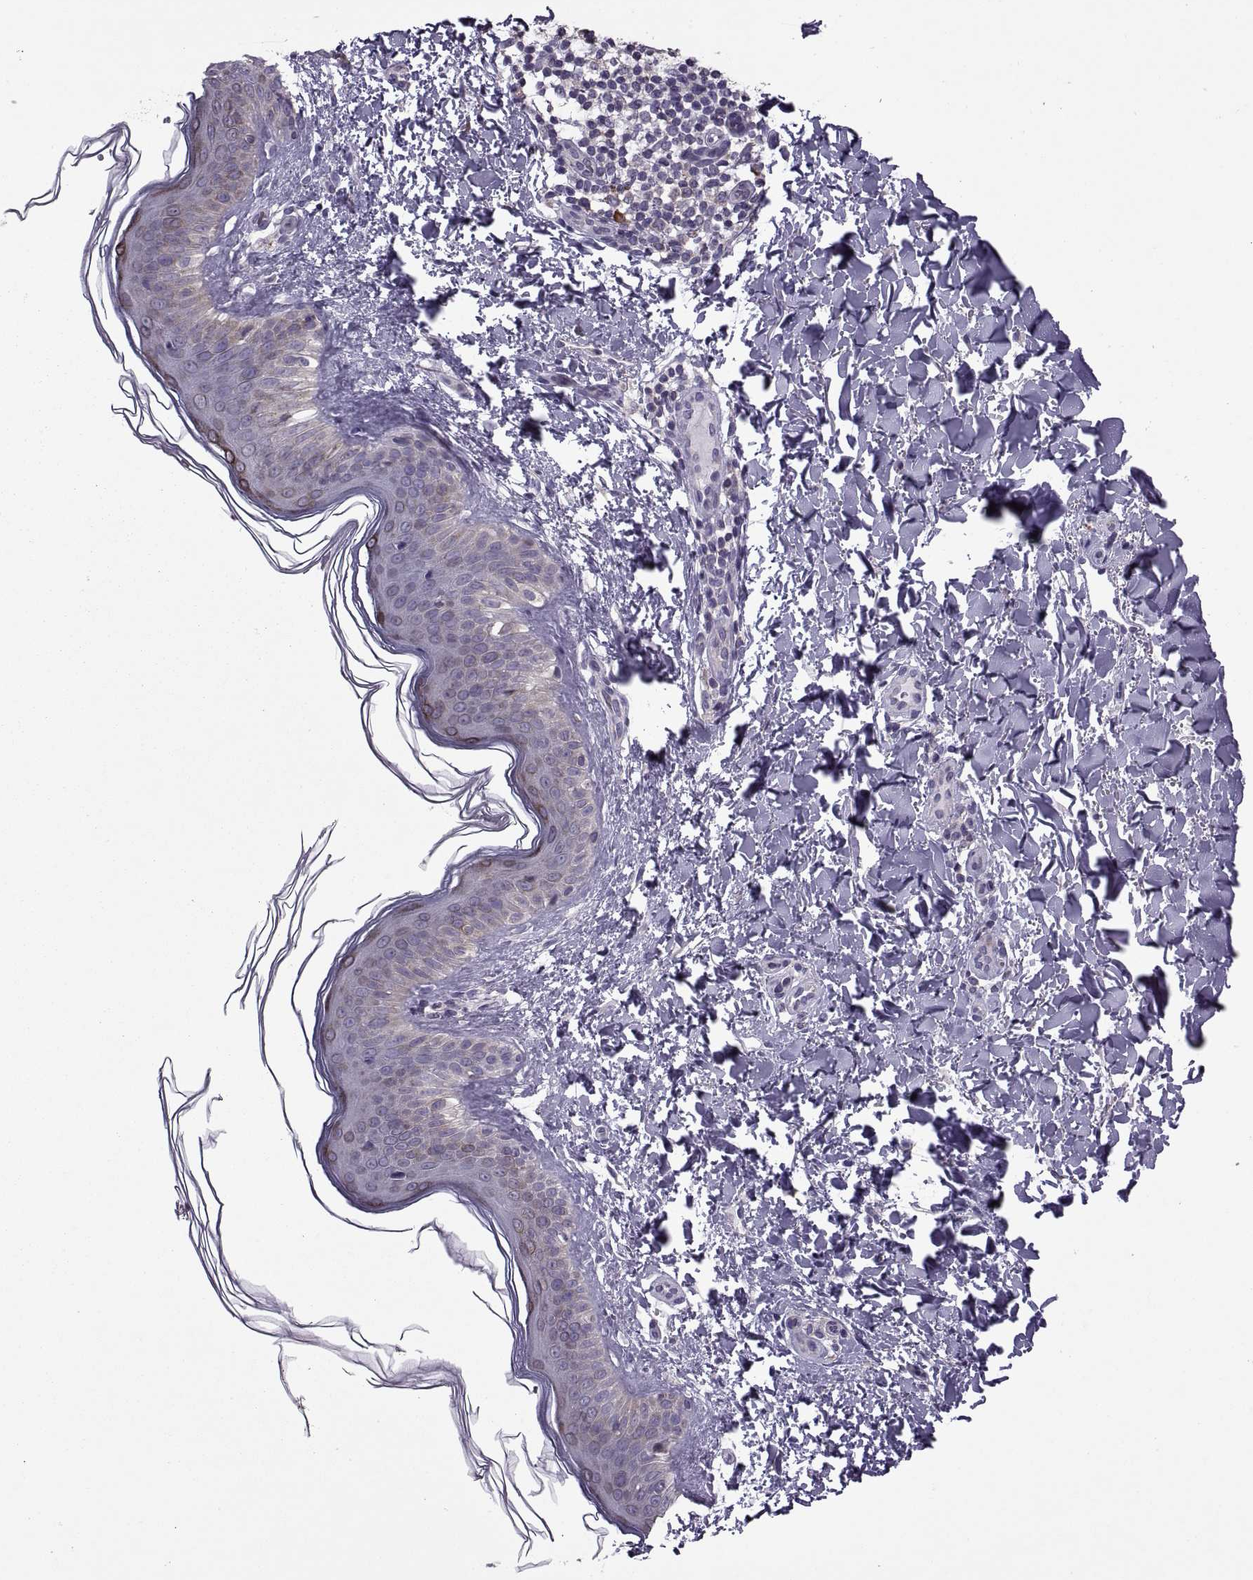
{"staining": {"intensity": "negative", "quantity": "none", "location": "none"}, "tissue": "skin cancer", "cell_type": "Tumor cells", "image_type": "cancer", "snomed": [{"axis": "morphology", "description": "Normal tissue, NOS"}, {"axis": "morphology", "description": "Basal cell carcinoma"}, {"axis": "topography", "description": "Skin"}], "caption": "Skin cancer (basal cell carcinoma) stained for a protein using immunohistochemistry (IHC) demonstrates no positivity tumor cells.", "gene": "PABPC1", "patient": {"sex": "male", "age": 46}}